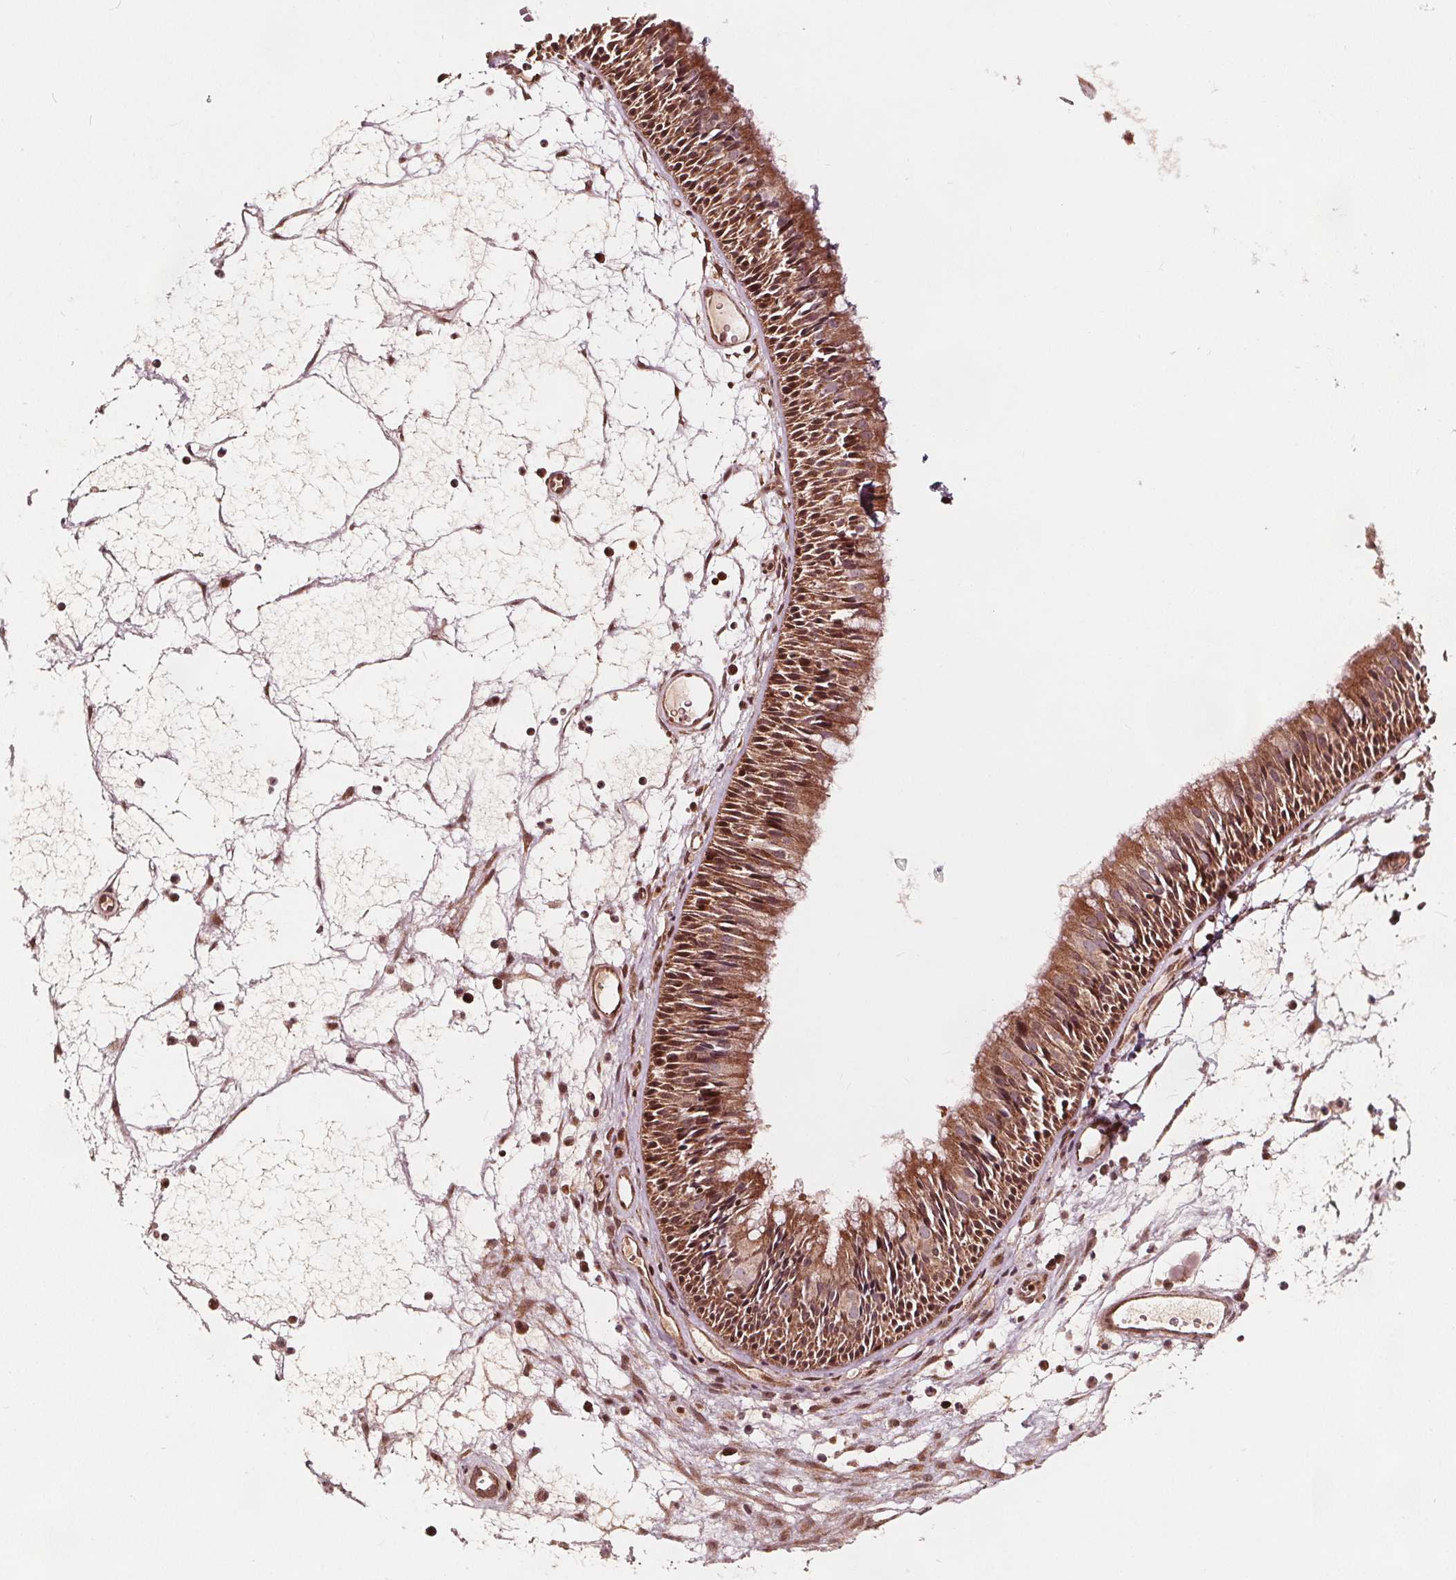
{"staining": {"intensity": "moderate", "quantity": ">75%", "location": "cytoplasmic/membranous,nuclear"}, "tissue": "nasopharynx", "cell_type": "Respiratory epithelial cells", "image_type": "normal", "snomed": [{"axis": "morphology", "description": "Normal tissue, NOS"}, {"axis": "topography", "description": "Nasopharynx"}], "caption": "Respiratory epithelial cells reveal medium levels of moderate cytoplasmic/membranous,nuclear expression in approximately >75% of cells in unremarkable nasopharynx. (IHC, brightfield microscopy, high magnification).", "gene": "AIP", "patient": {"sex": "male", "age": 31}}